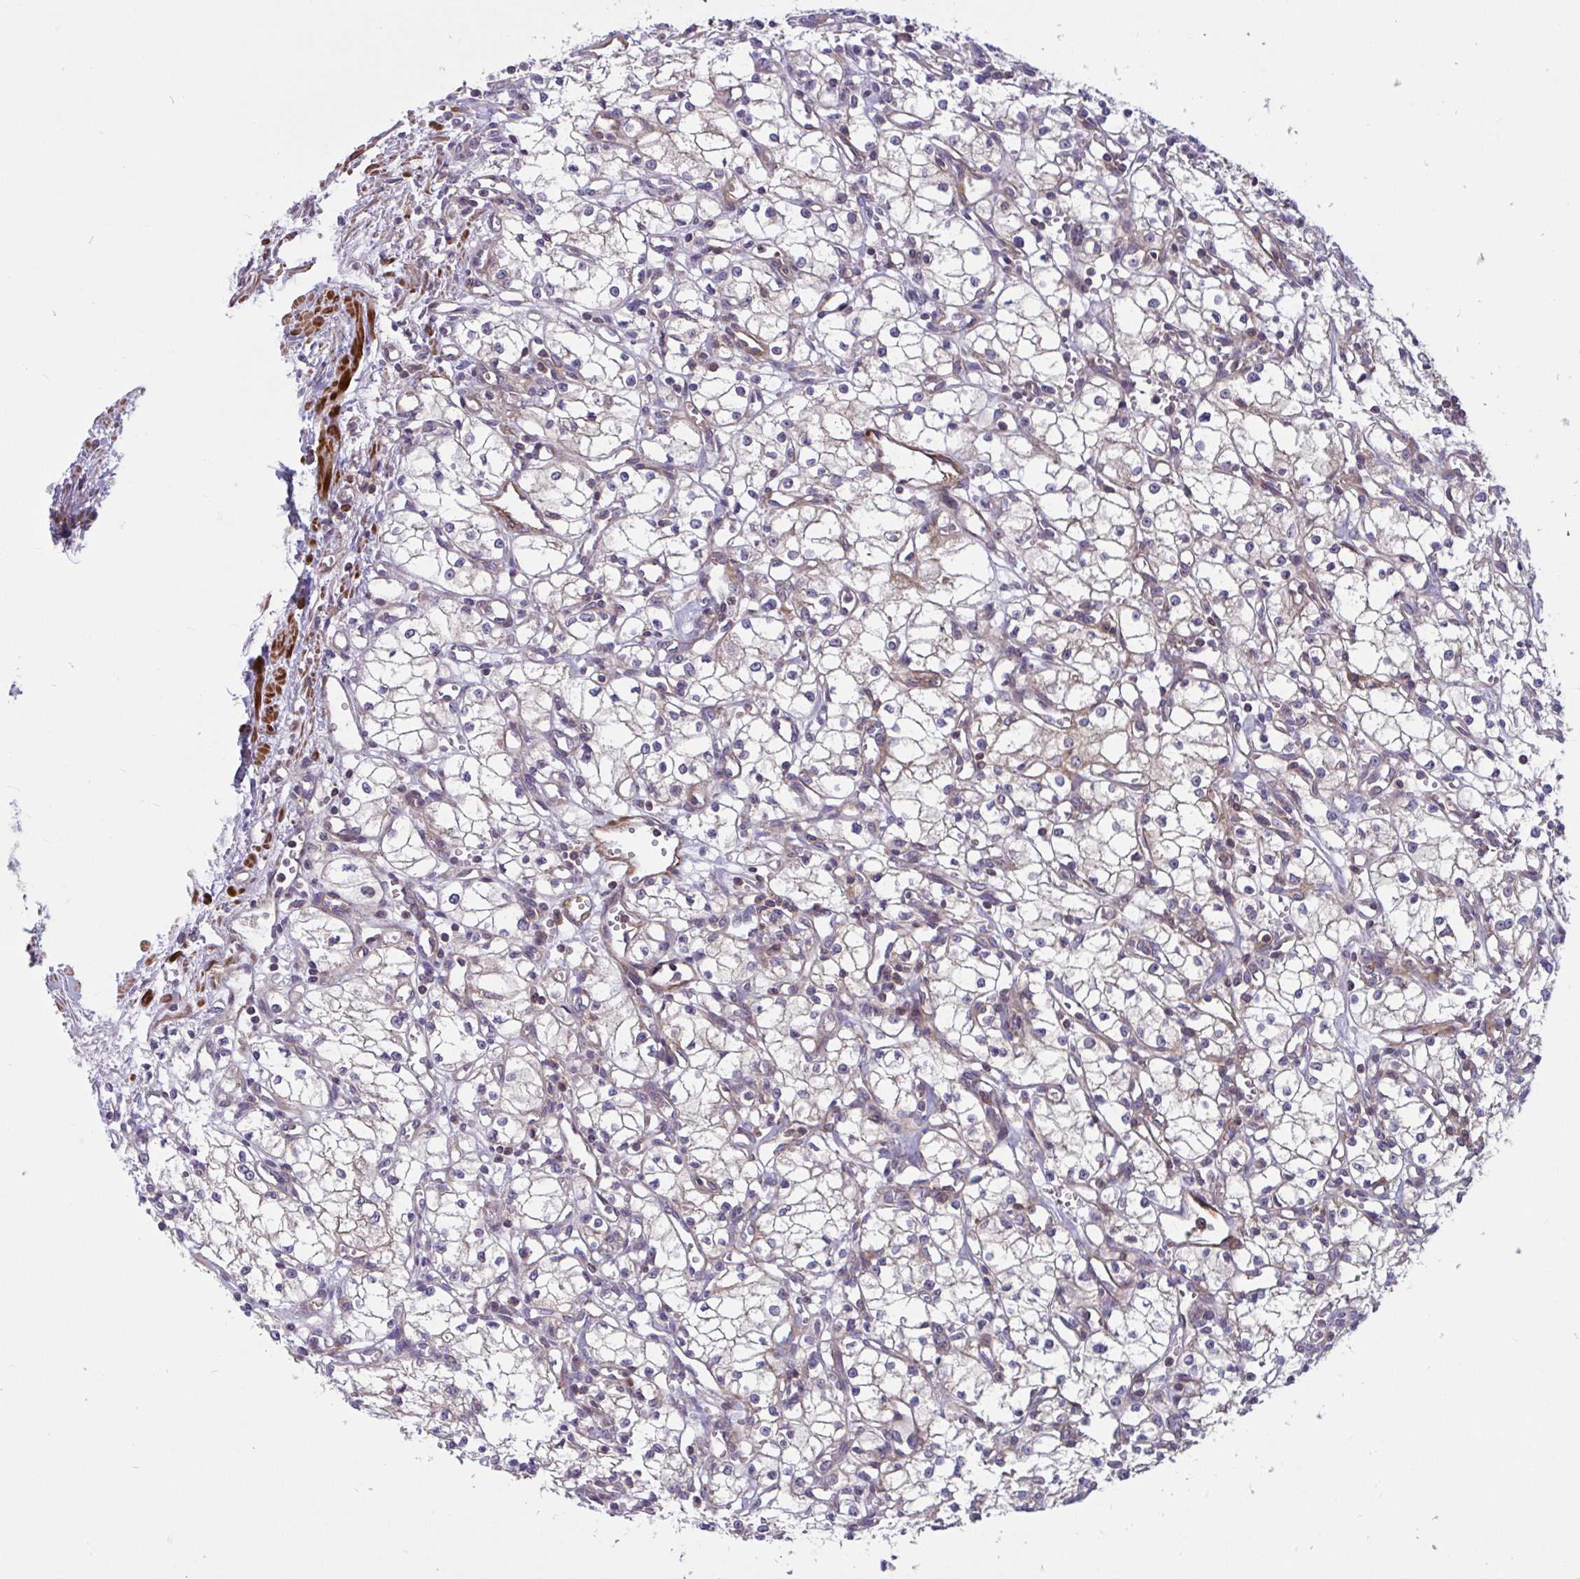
{"staining": {"intensity": "negative", "quantity": "none", "location": "none"}, "tissue": "renal cancer", "cell_type": "Tumor cells", "image_type": "cancer", "snomed": [{"axis": "morphology", "description": "Adenocarcinoma, NOS"}, {"axis": "topography", "description": "Kidney"}], "caption": "Tumor cells show no significant protein staining in renal adenocarcinoma.", "gene": "TANK", "patient": {"sex": "male", "age": 59}}